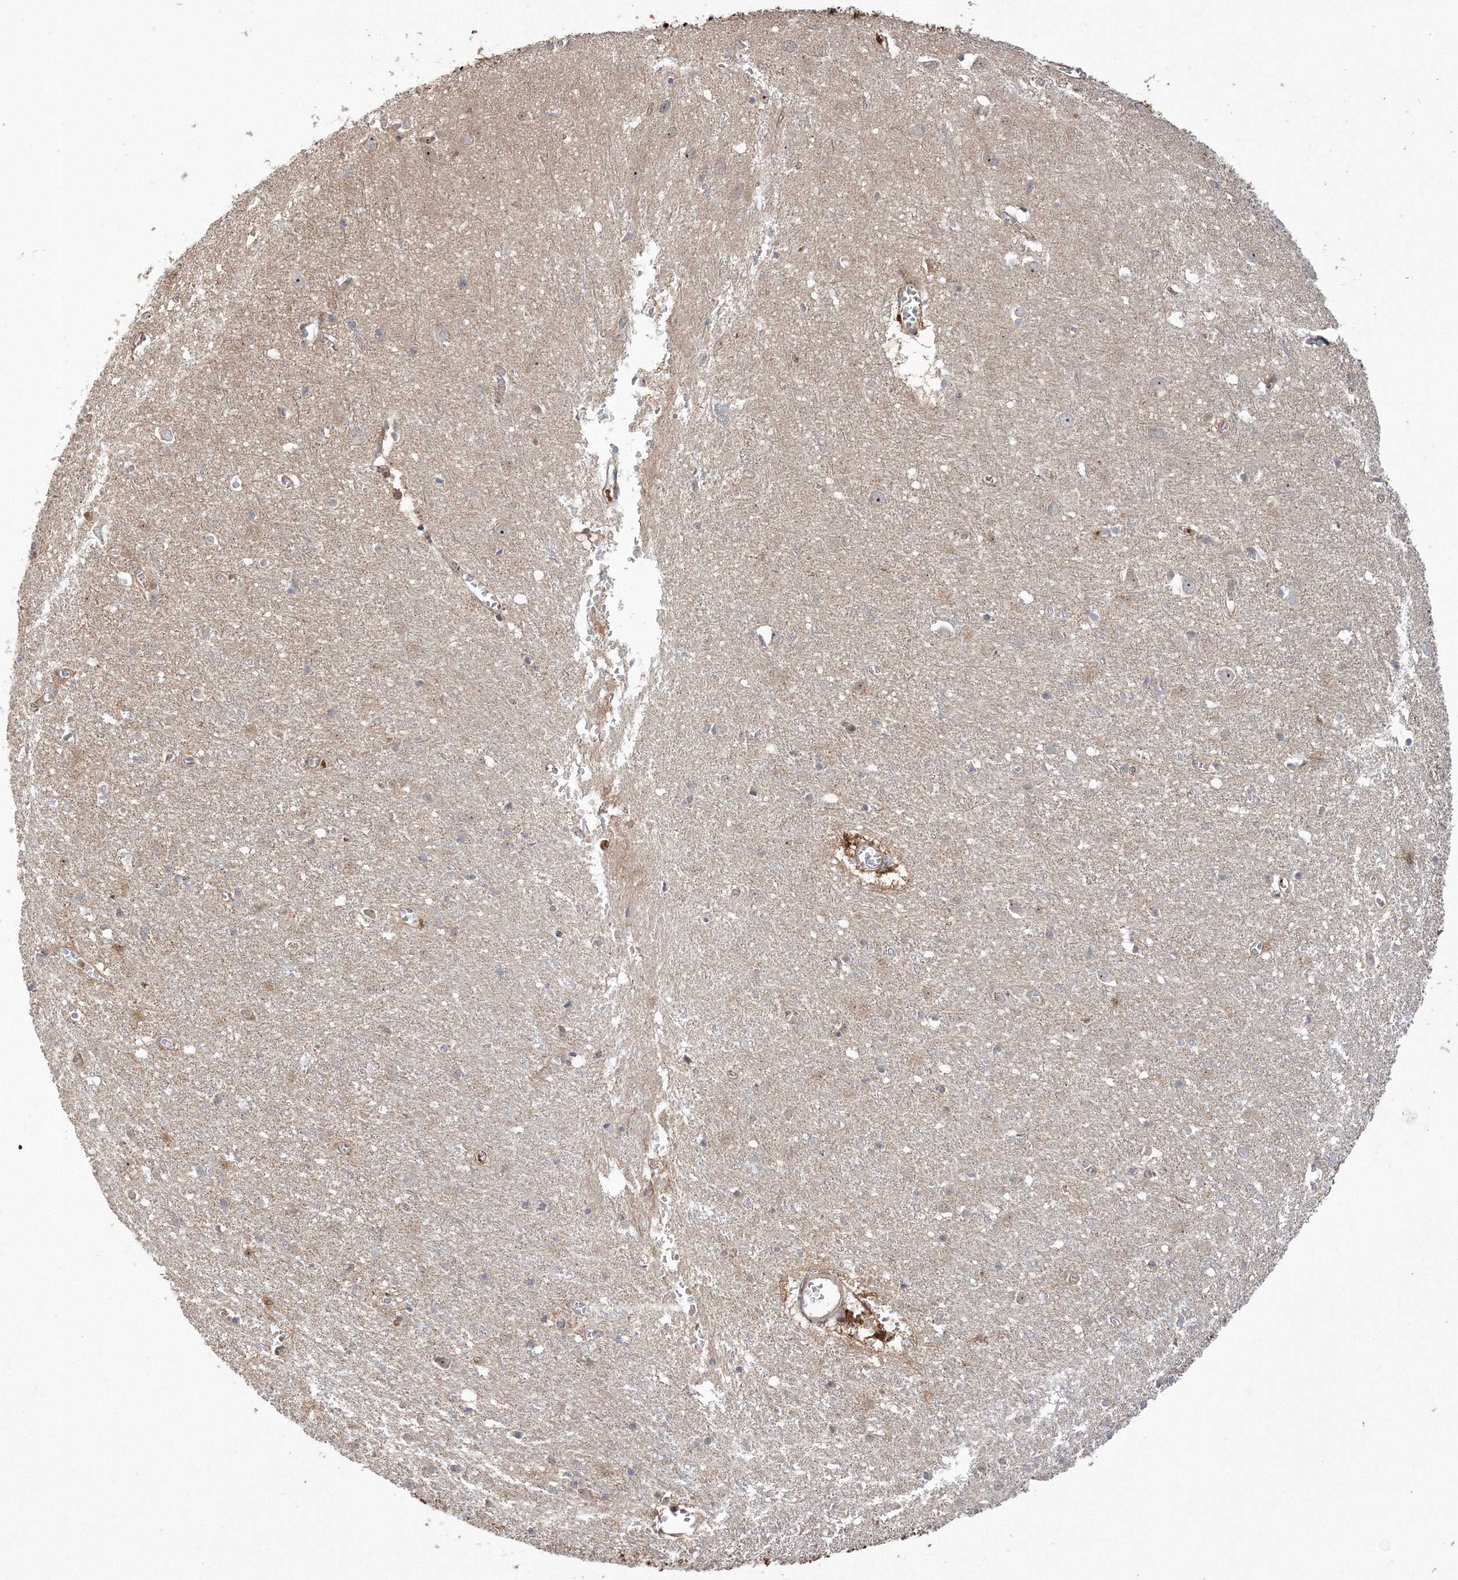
{"staining": {"intensity": "moderate", "quantity": "25%-75%", "location": "cytoplasmic/membranous"}, "tissue": "cerebral cortex", "cell_type": "Endothelial cells", "image_type": "normal", "snomed": [{"axis": "morphology", "description": "Normal tissue, NOS"}, {"axis": "topography", "description": "Cerebral cortex"}], "caption": "Immunohistochemistry photomicrograph of benign cerebral cortex: human cerebral cortex stained using immunohistochemistry displays medium levels of moderate protein expression localized specifically in the cytoplasmic/membranous of endothelial cells, appearing as a cytoplasmic/membranous brown color.", "gene": "NPM3", "patient": {"sex": "female", "age": 64}}